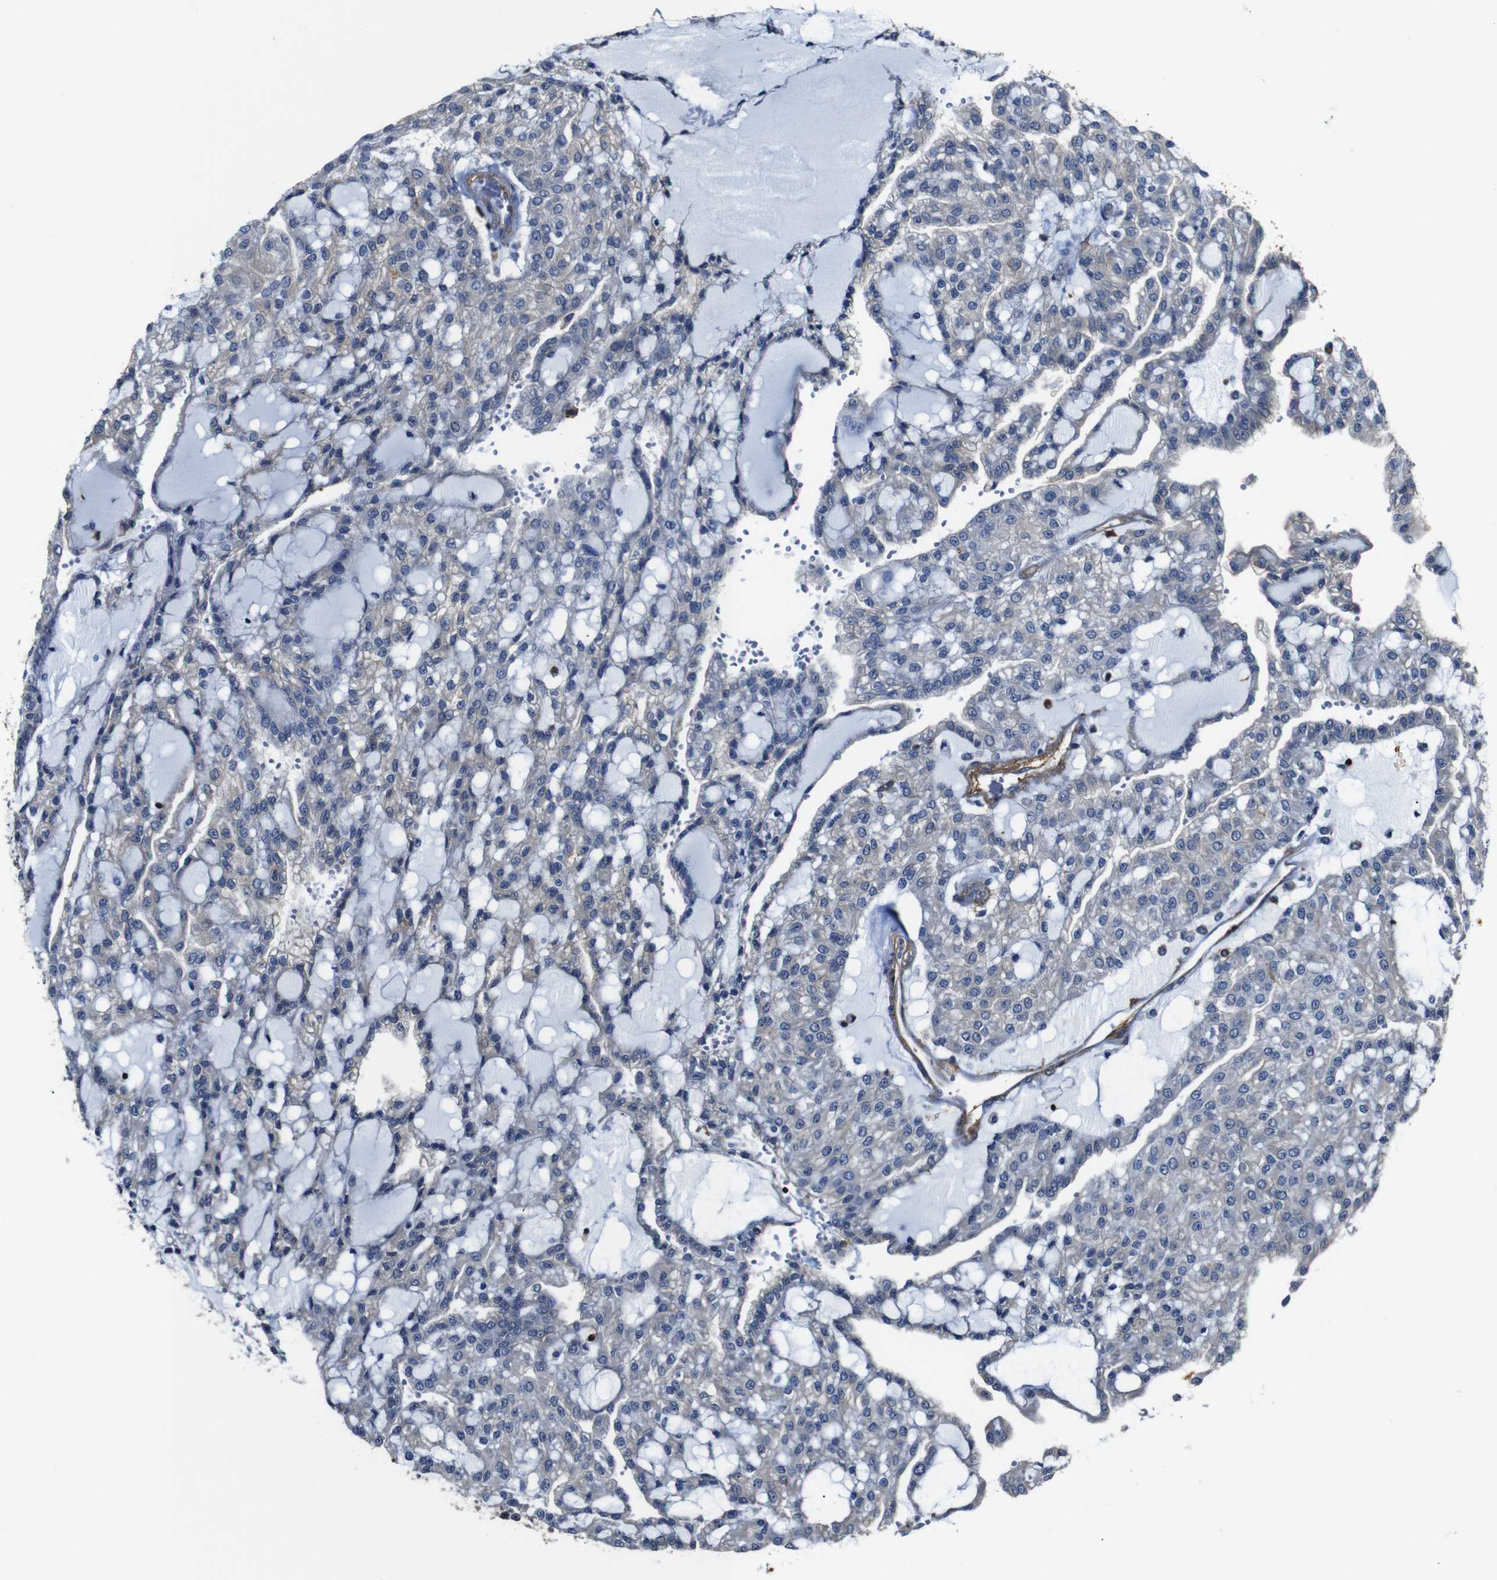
{"staining": {"intensity": "negative", "quantity": "none", "location": "none"}, "tissue": "renal cancer", "cell_type": "Tumor cells", "image_type": "cancer", "snomed": [{"axis": "morphology", "description": "Adenocarcinoma, NOS"}, {"axis": "topography", "description": "Kidney"}], "caption": "Immunohistochemistry image of neoplastic tissue: human renal cancer stained with DAB (3,3'-diaminobenzidine) reveals no significant protein staining in tumor cells.", "gene": "PI4KA", "patient": {"sex": "male", "age": 63}}